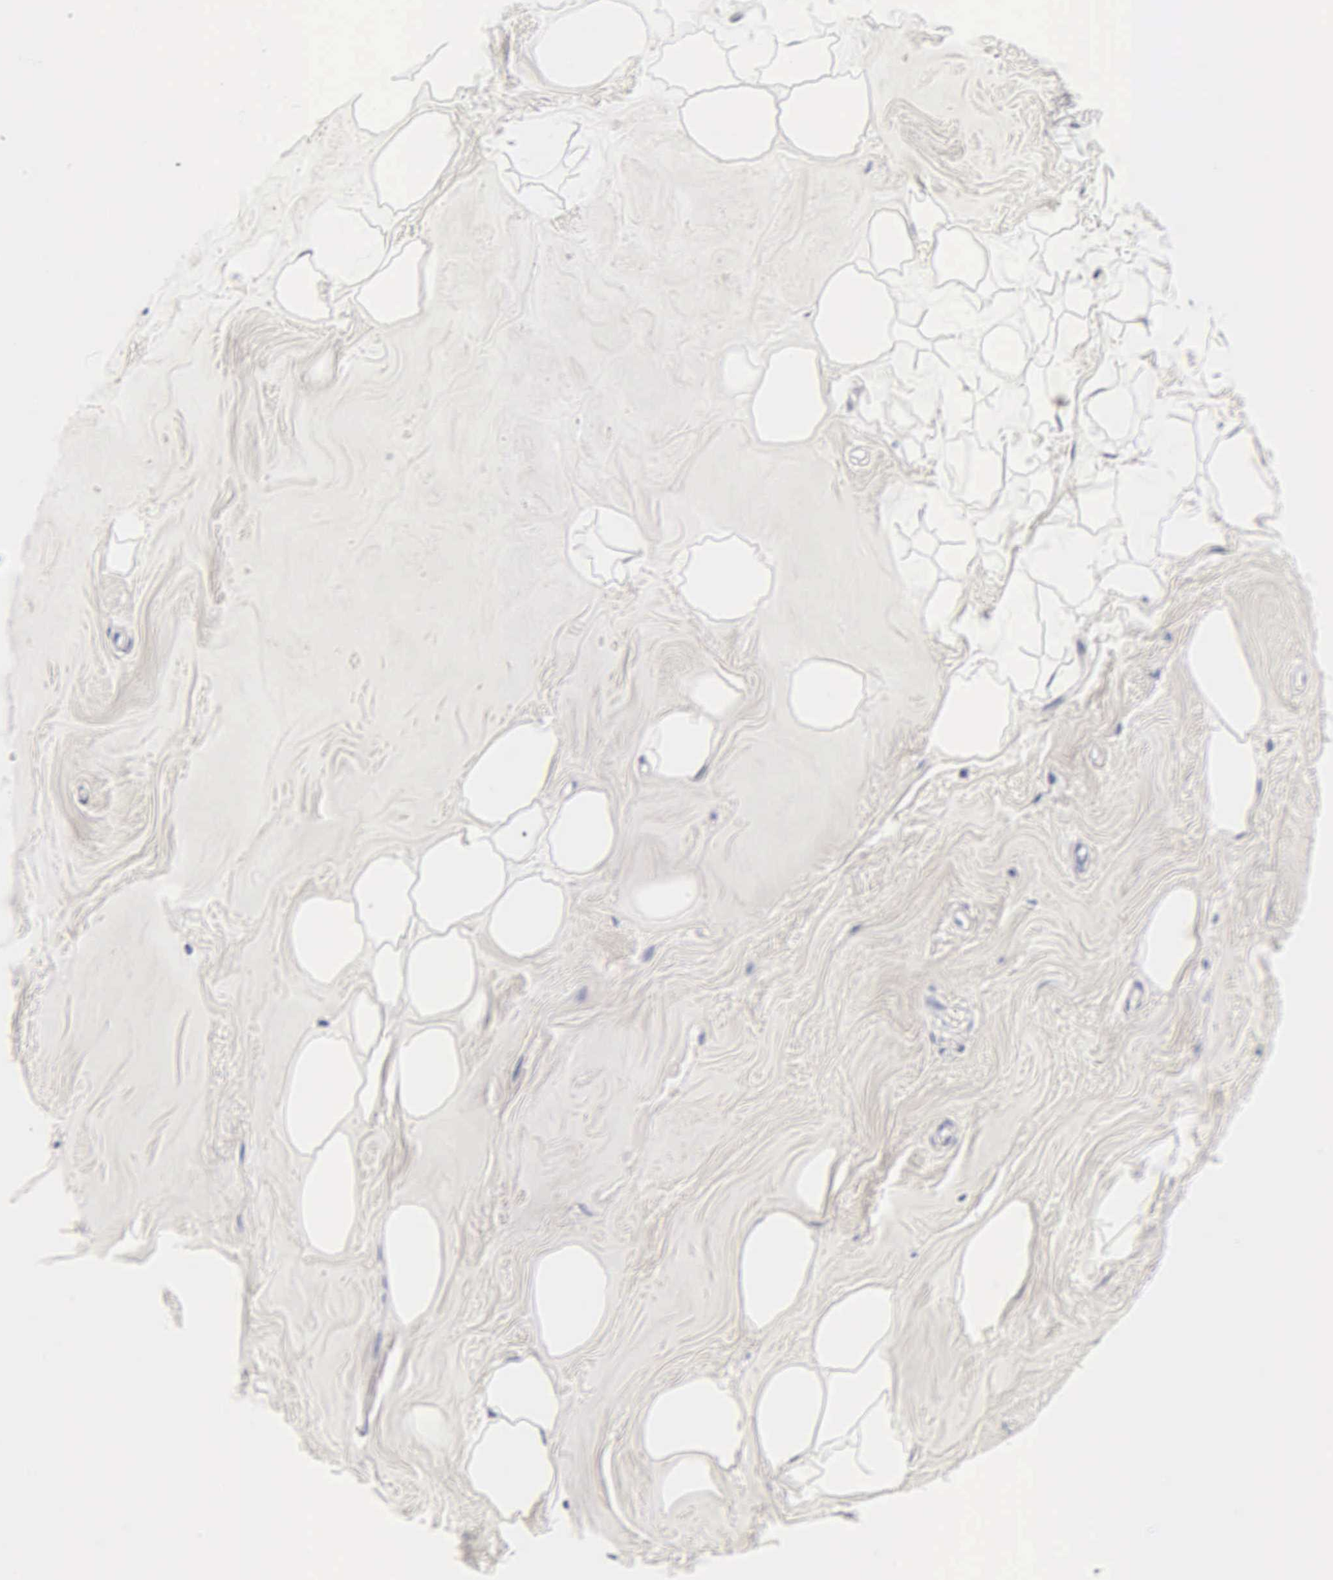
{"staining": {"intensity": "negative", "quantity": "none", "location": "none"}, "tissue": "adipose tissue", "cell_type": "Adipocytes", "image_type": "normal", "snomed": [{"axis": "morphology", "description": "Normal tissue, NOS"}, {"axis": "topography", "description": "Breast"}], "caption": "The micrograph exhibits no significant staining in adipocytes of adipose tissue.", "gene": "ACP3", "patient": {"sex": "female", "age": 44}}